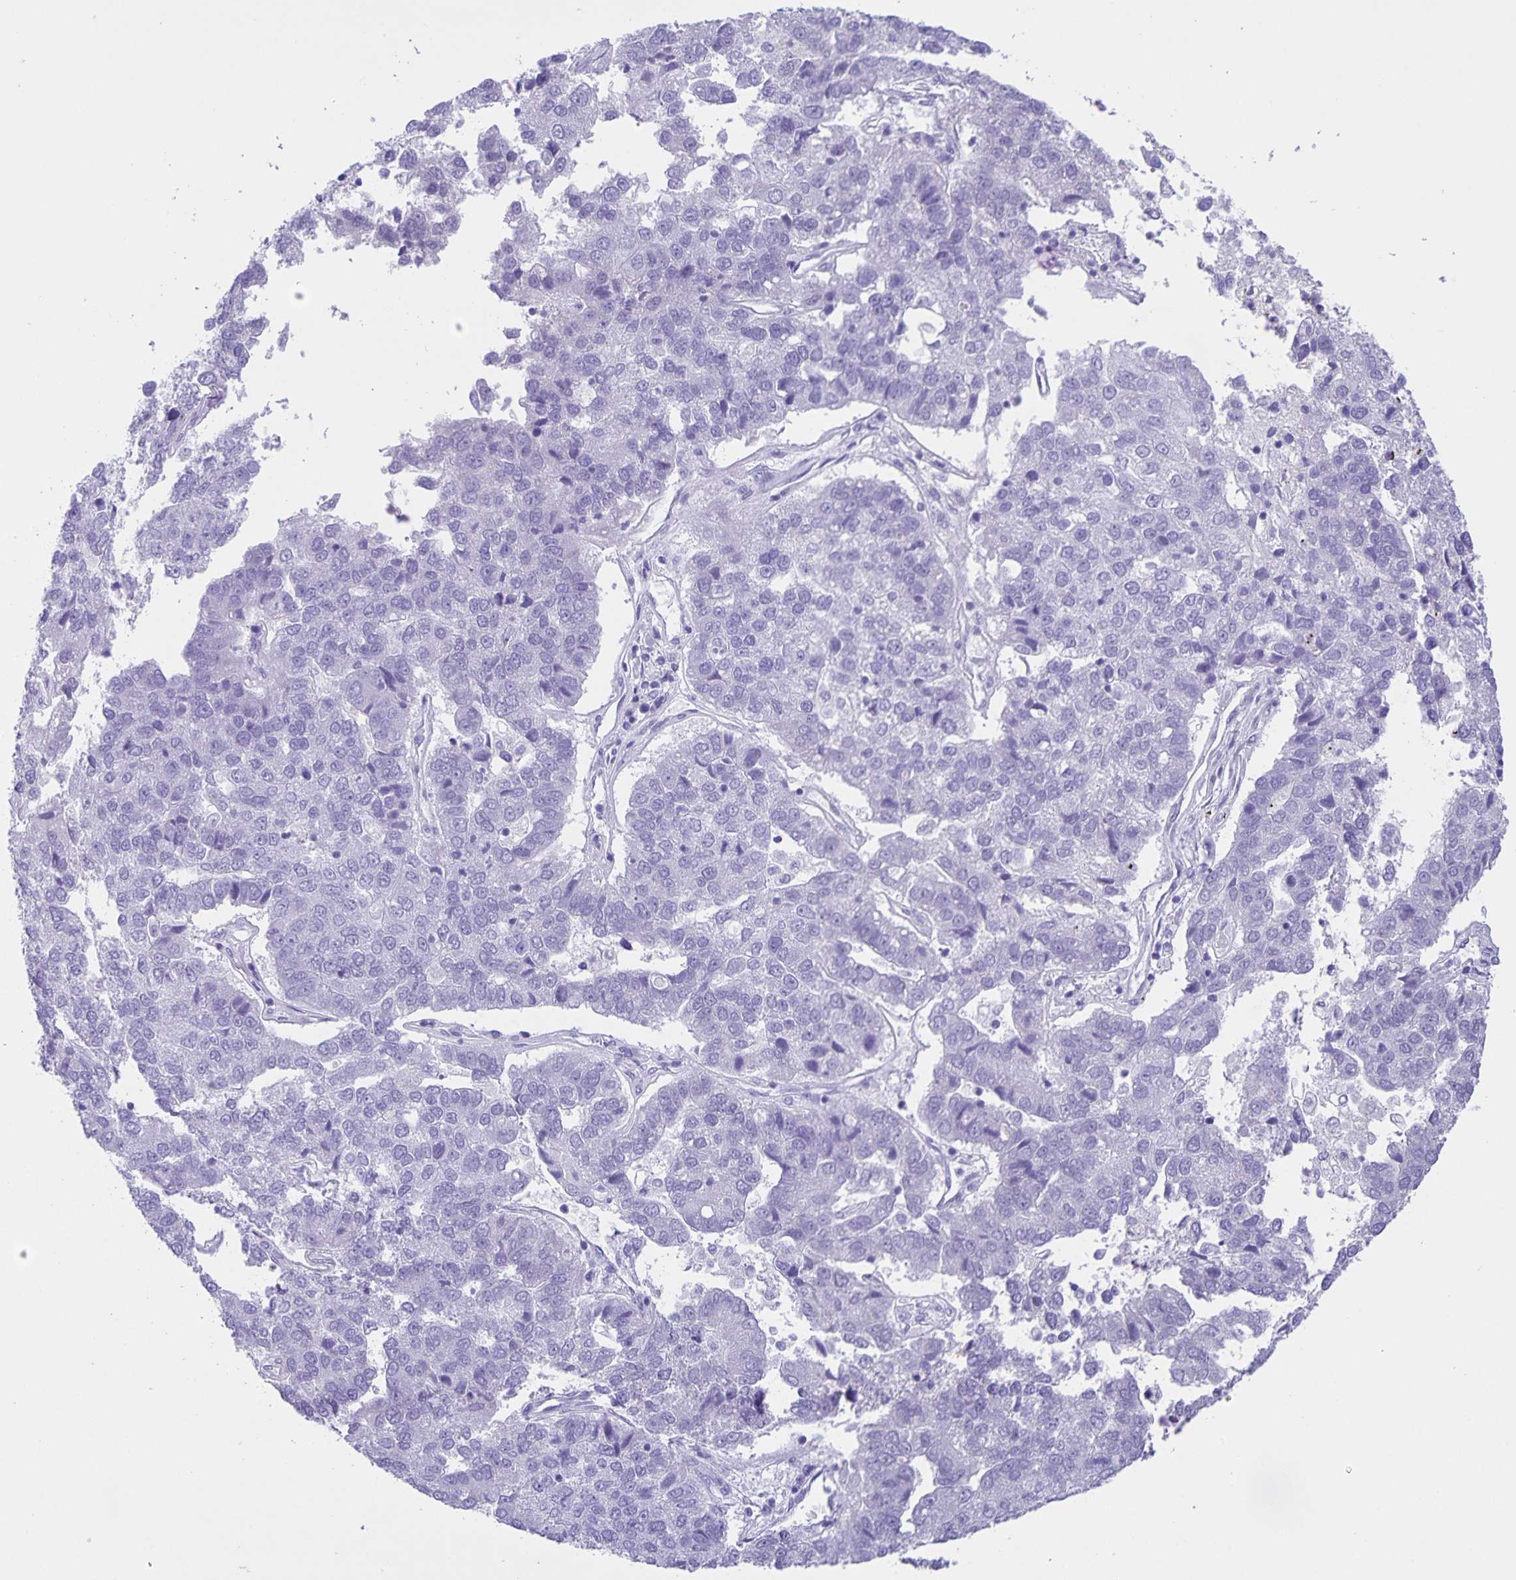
{"staining": {"intensity": "negative", "quantity": "none", "location": "none"}, "tissue": "pancreatic cancer", "cell_type": "Tumor cells", "image_type": "cancer", "snomed": [{"axis": "morphology", "description": "Adenocarcinoma, NOS"}, {"axis": "topography", "description": "Pancreas"}], "caption": "A high-resolution photomicrograph shows immunohistochemistry (IHC) staining of pancreatic adenocarcinoma, which reveals no significant staining in tumor cells.", "gene": "UBQLN3", "patient": {"sex": "female", "age": 61}}